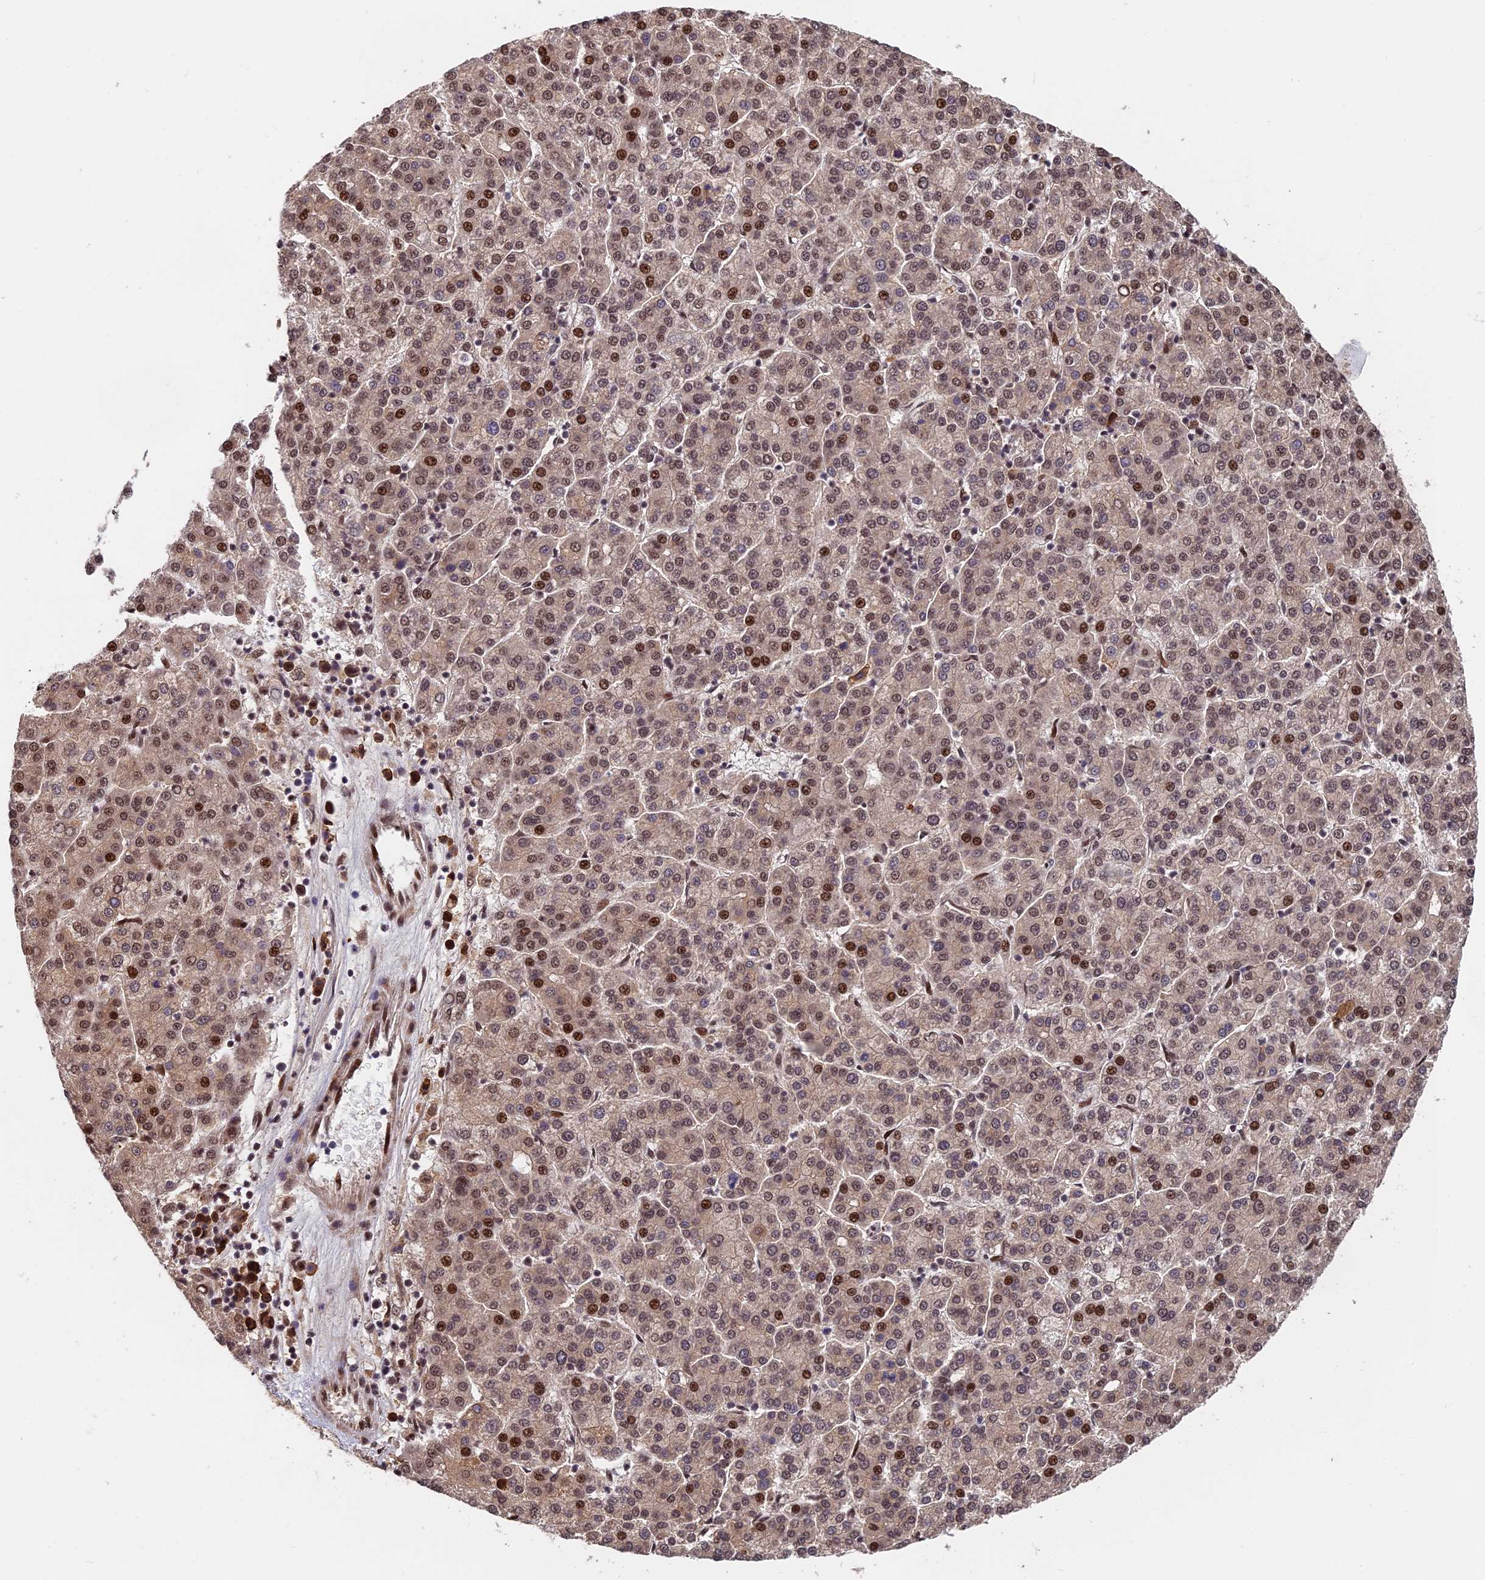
{"staining": {"intensity": "moderate", "quantity": "25%-75%", "location": "nuclear"}, "tissue": "liver cancer", "cell_type": "Tumor cells", "image_type": "cancer", "snomed": [{"axis": "morphology", "description": "Carcinoma, Hepatocellular, NOS"}, {"axis": "topography", "description": "Liver"}], "caption": "Moderate nuclear protein staining is appreciated in about 25%-75% of tumor cells in liver cancer (hepatocellular carcinoma). The protein is stained brown, and the nuclei are stained in blue (DAB IHC with brightfield microscopy, high magnification).", "gene": "OSBPL1A", "patient": {"sex": "female", "age": 58}}